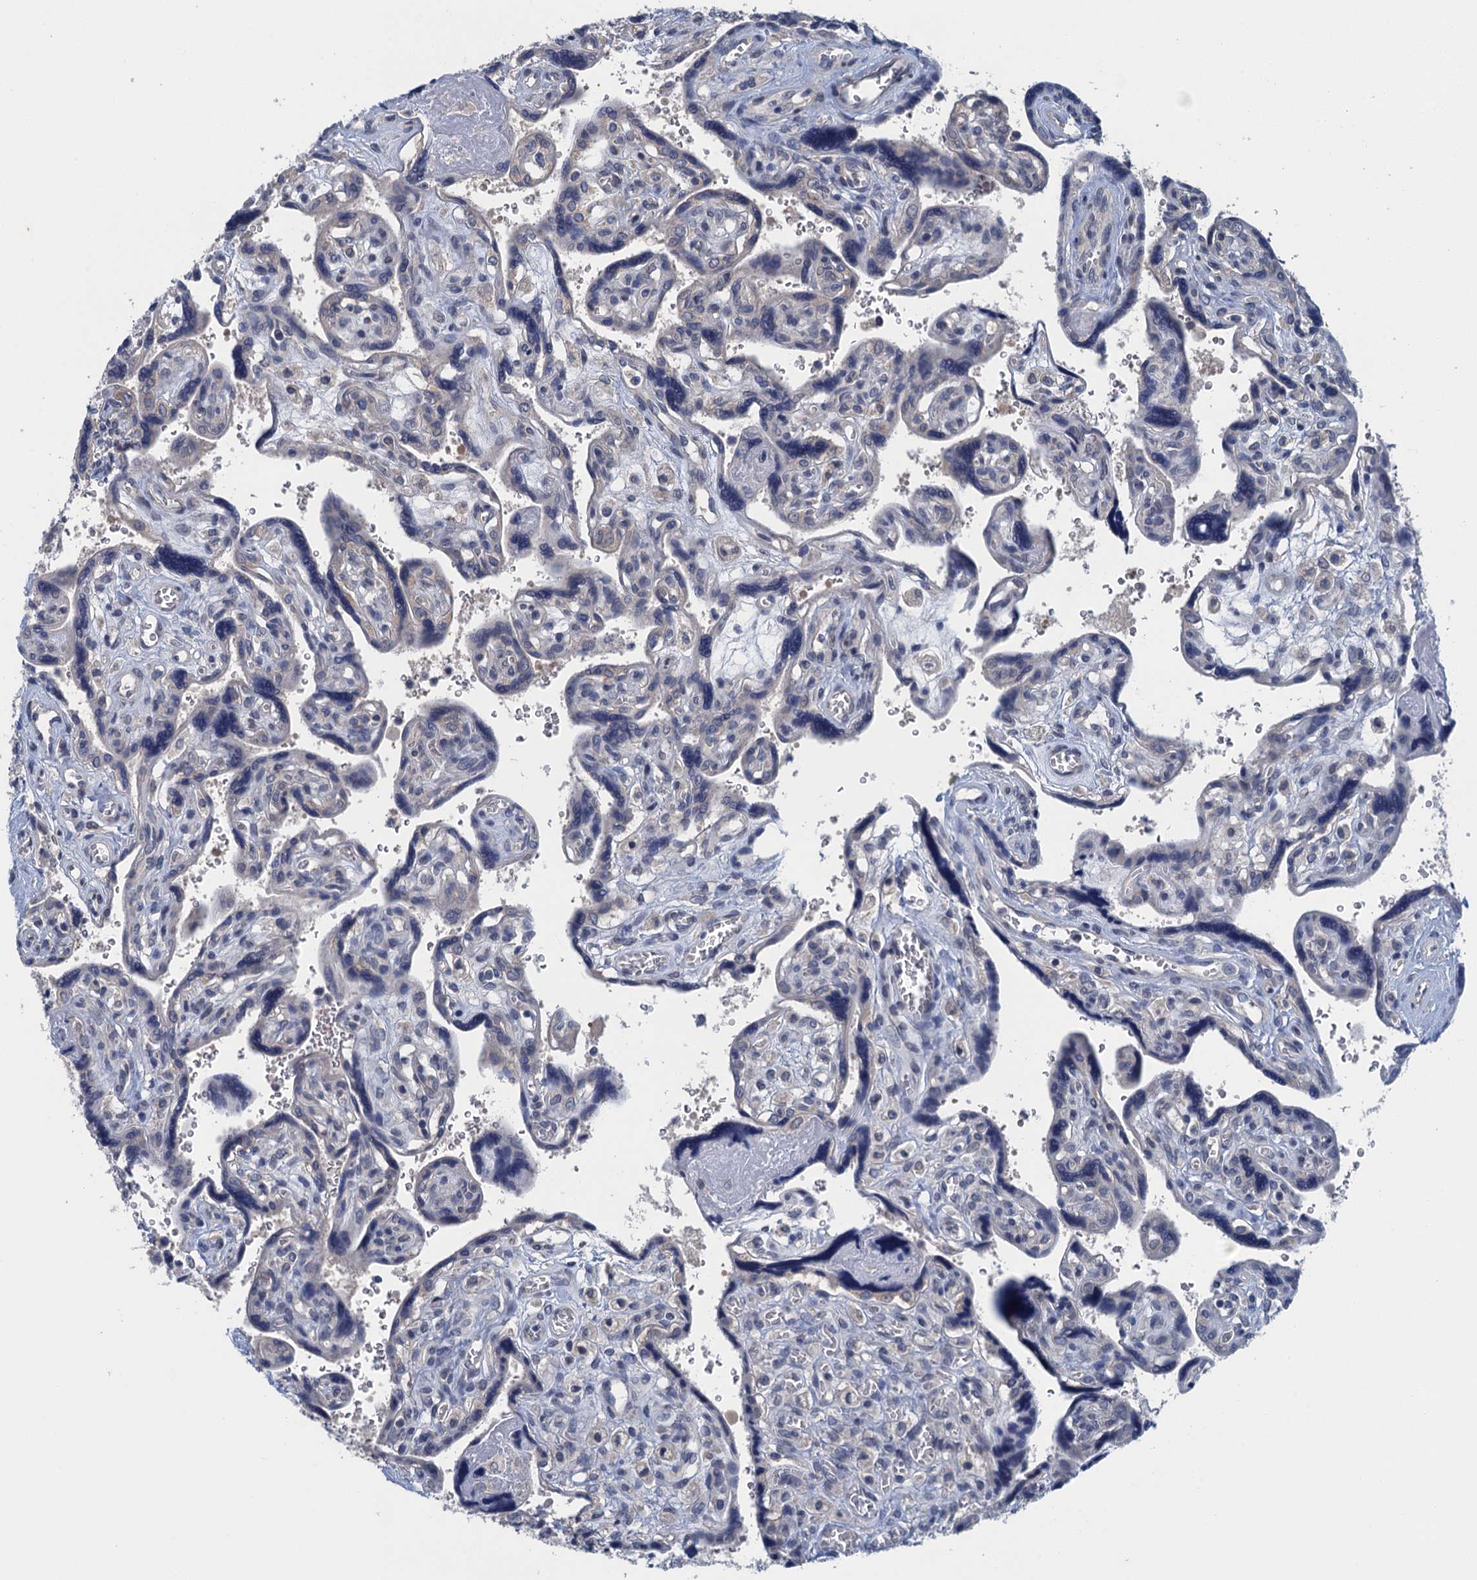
{"staining": {"intensity": "negative", "quantity": "none", "location": "none"}, "tissue": "placenta", "cell_type": "Trophoblastic cells", "image_type": "normal", "snomed": [{"axis": "morphology", "description": "Normal tissue, NOS"}, {"axis": "topography", "description": "Placenta"}], "caption": "Protein analysis of unremarkable placenta displays no significant expression in trophoblastic cells. Nuclei are stained in blue.", "gene": "CTU2", "patient": {"sex": "female", "age": 39}}